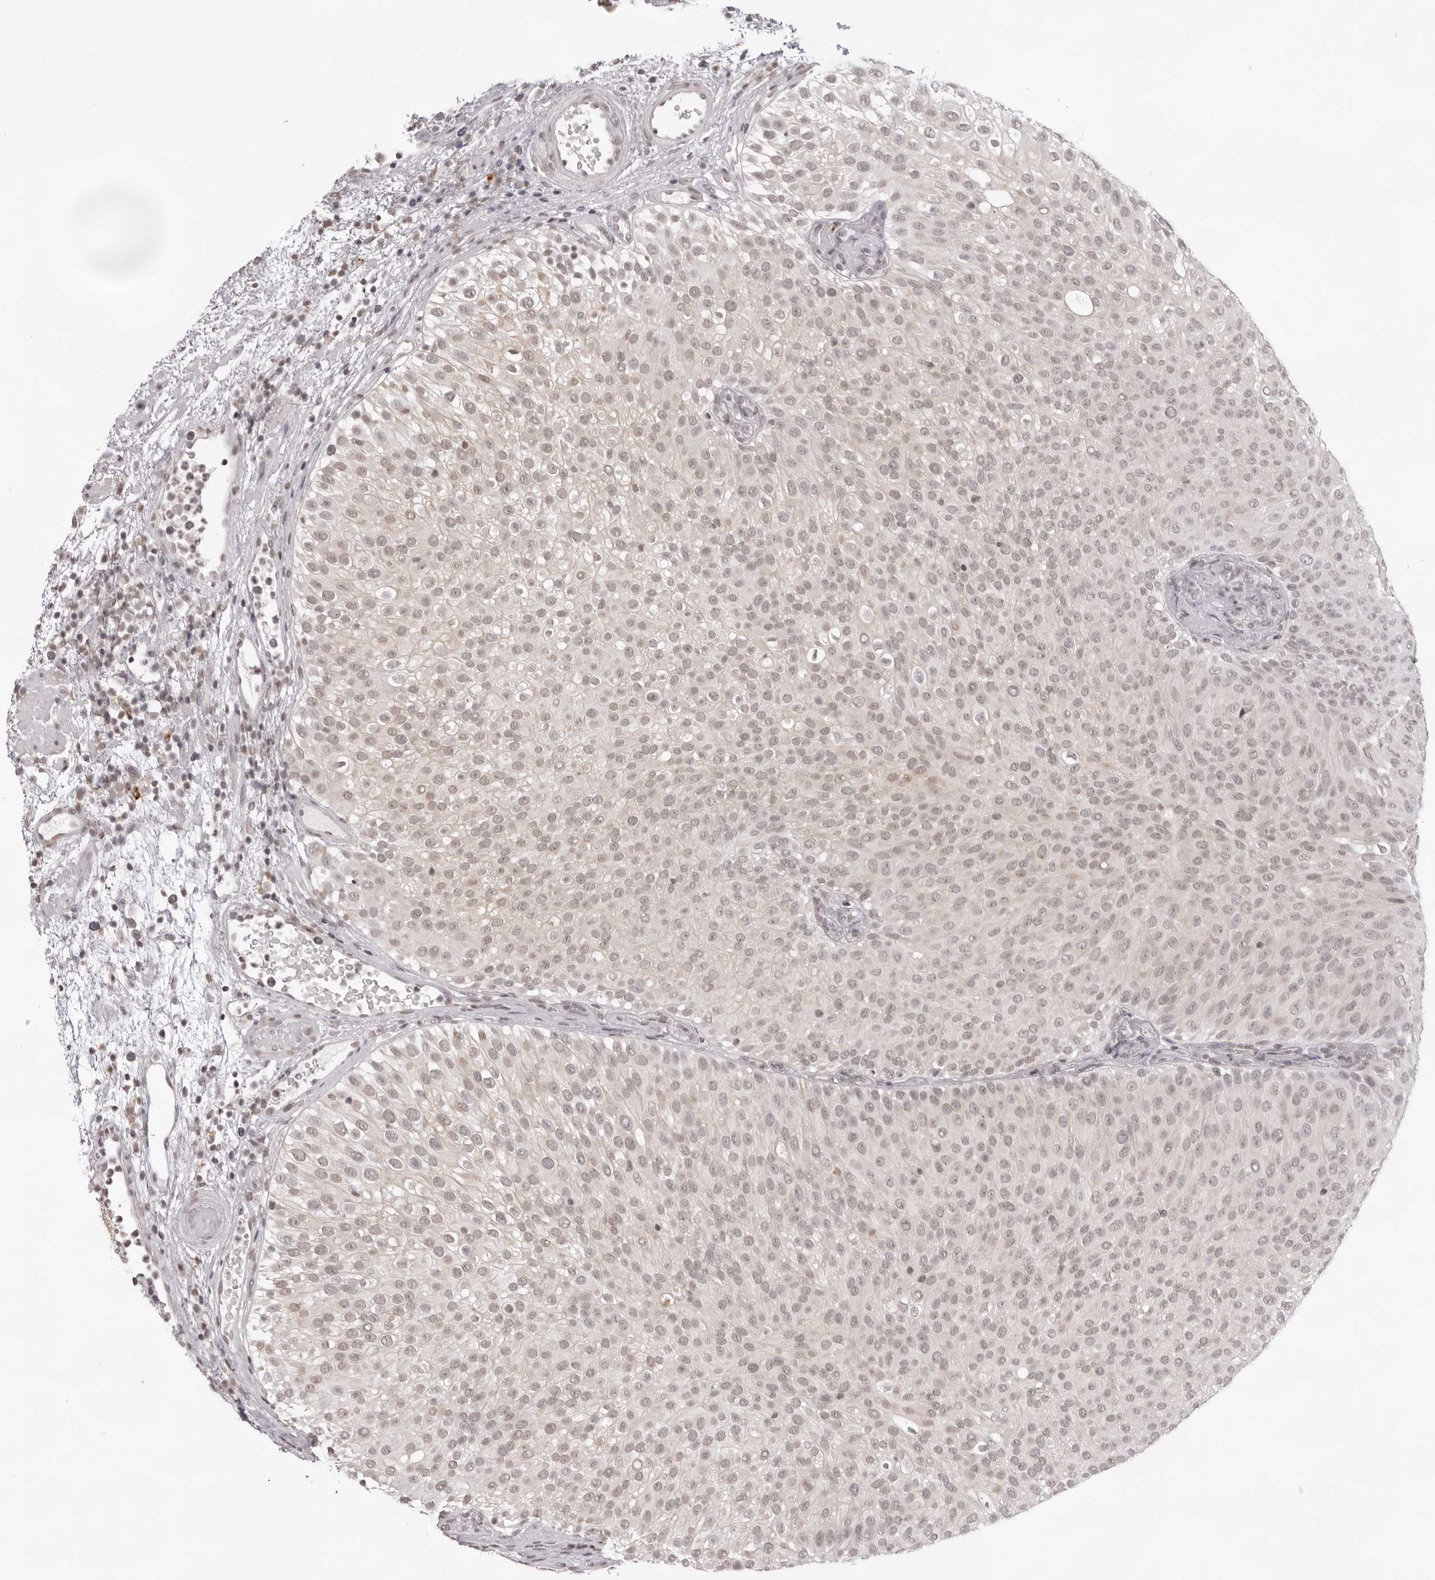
{"staining": {"intensity": "weak", "quantity": "25%-75%", "location": "nuclear"}, "tissue": "urothelial cancer", "cell_type": "Tumor cells", "image_type": "cancer", "snomed": [{"axis": "morphology", "description": "Urothelial carcinoma, Low grade"}, {"axis": "topography", "description": "Urinary bladder"}], "caption": "Immunohistochemical staining of urothelial cancer exhibits low levels of weak nuclear protein staining in approximately 25%-75% of tumor cells.", "gene": "NTM", "patient": {"sex": "male", "age": 78}}